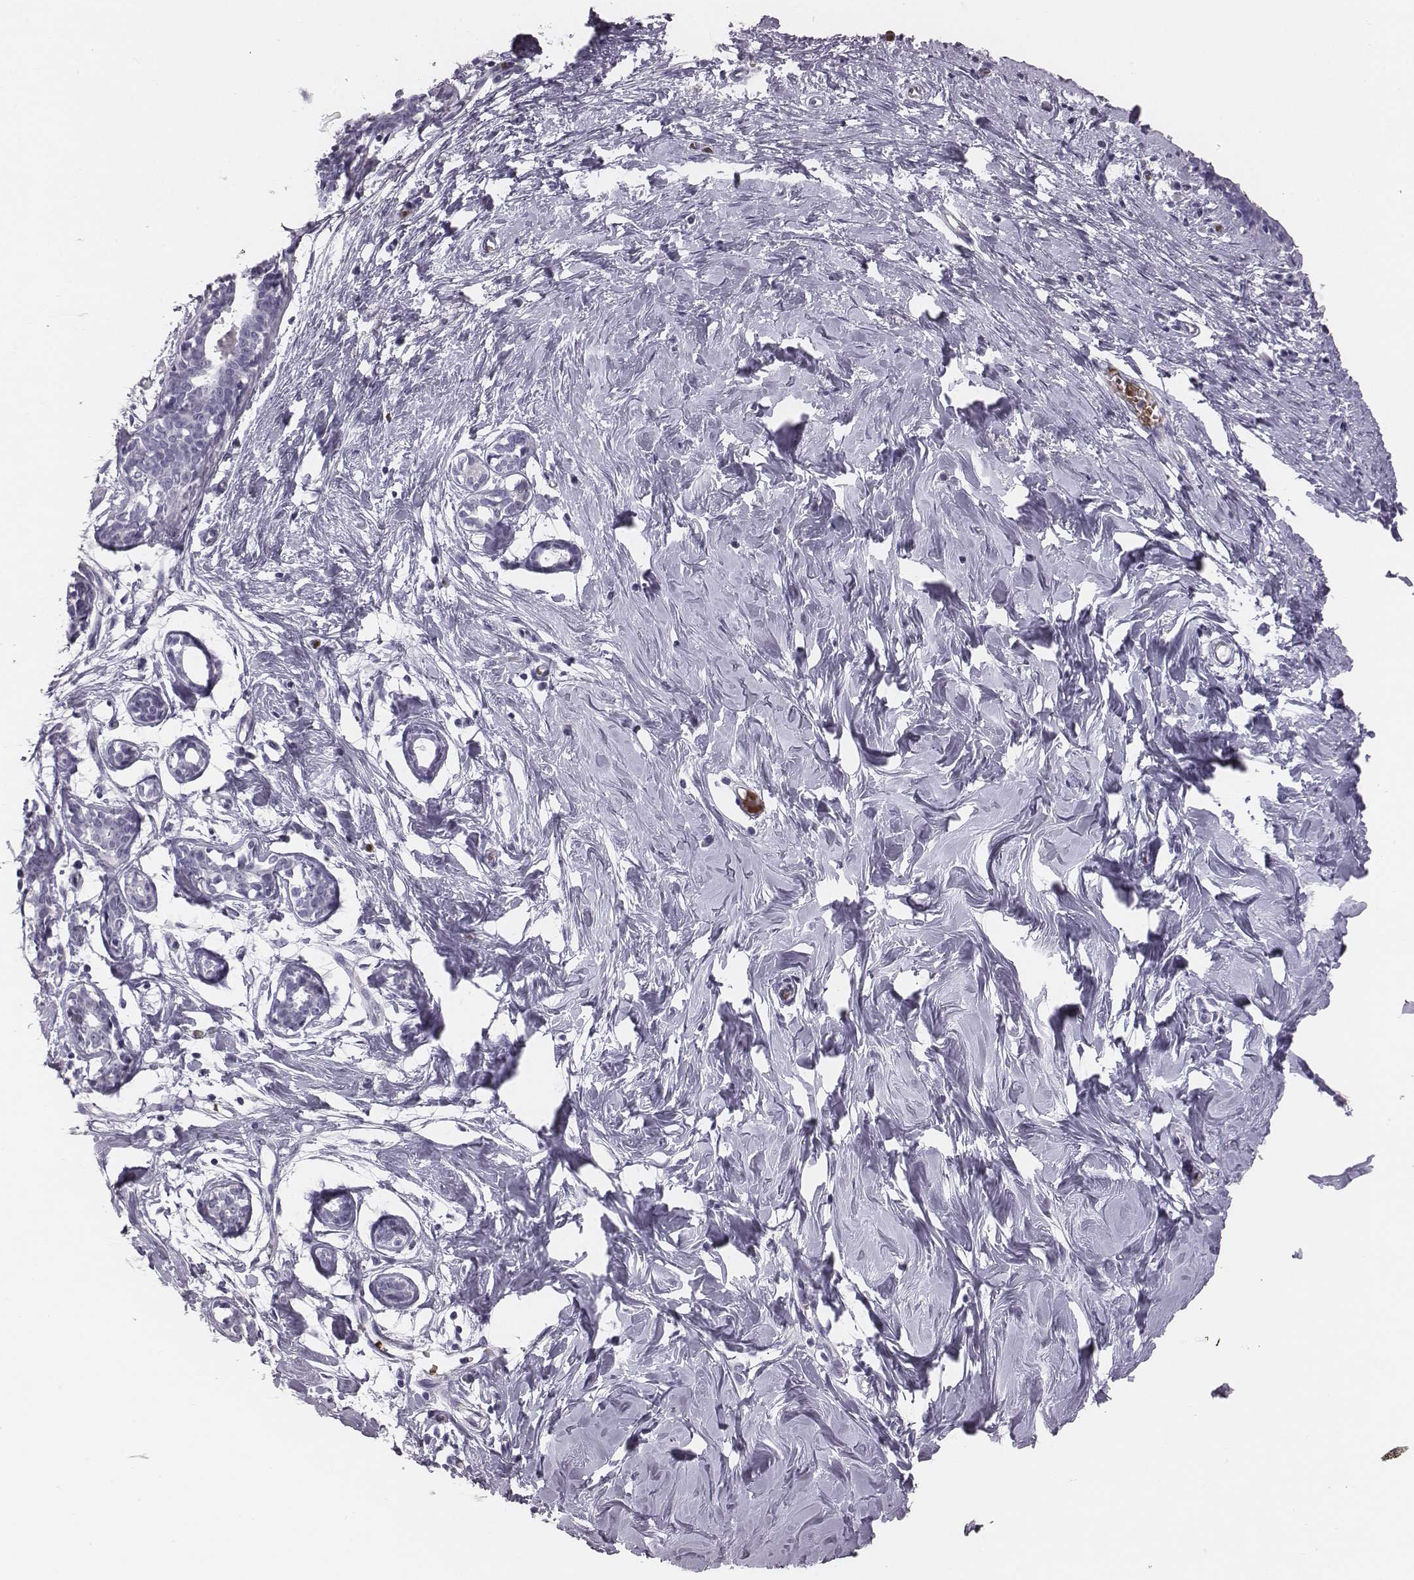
{"staining": {"intensity": "negative", "quantity": "none", "location": "none"}, "tissue": "breast", "cell_type": "Adipocytes", "image_type": "normal", "snomed": [{"axis": "morphology", "description": "Normal tissue, NOS"}, {"axis": "topography", "description": "Breast"}], "caption": "DAB immunohistochemical staining of benign breast exhibits no significant staining in adipocytes. The staining was performed using DAB (3,3'-diaminobenzidine) to visualize the protein expression in brown, while the nuclei were stained in blue with hematoxylin (Magnification: 20x).", "gene": "HBZ", "patient": {"sex": "female", "age": 27}}